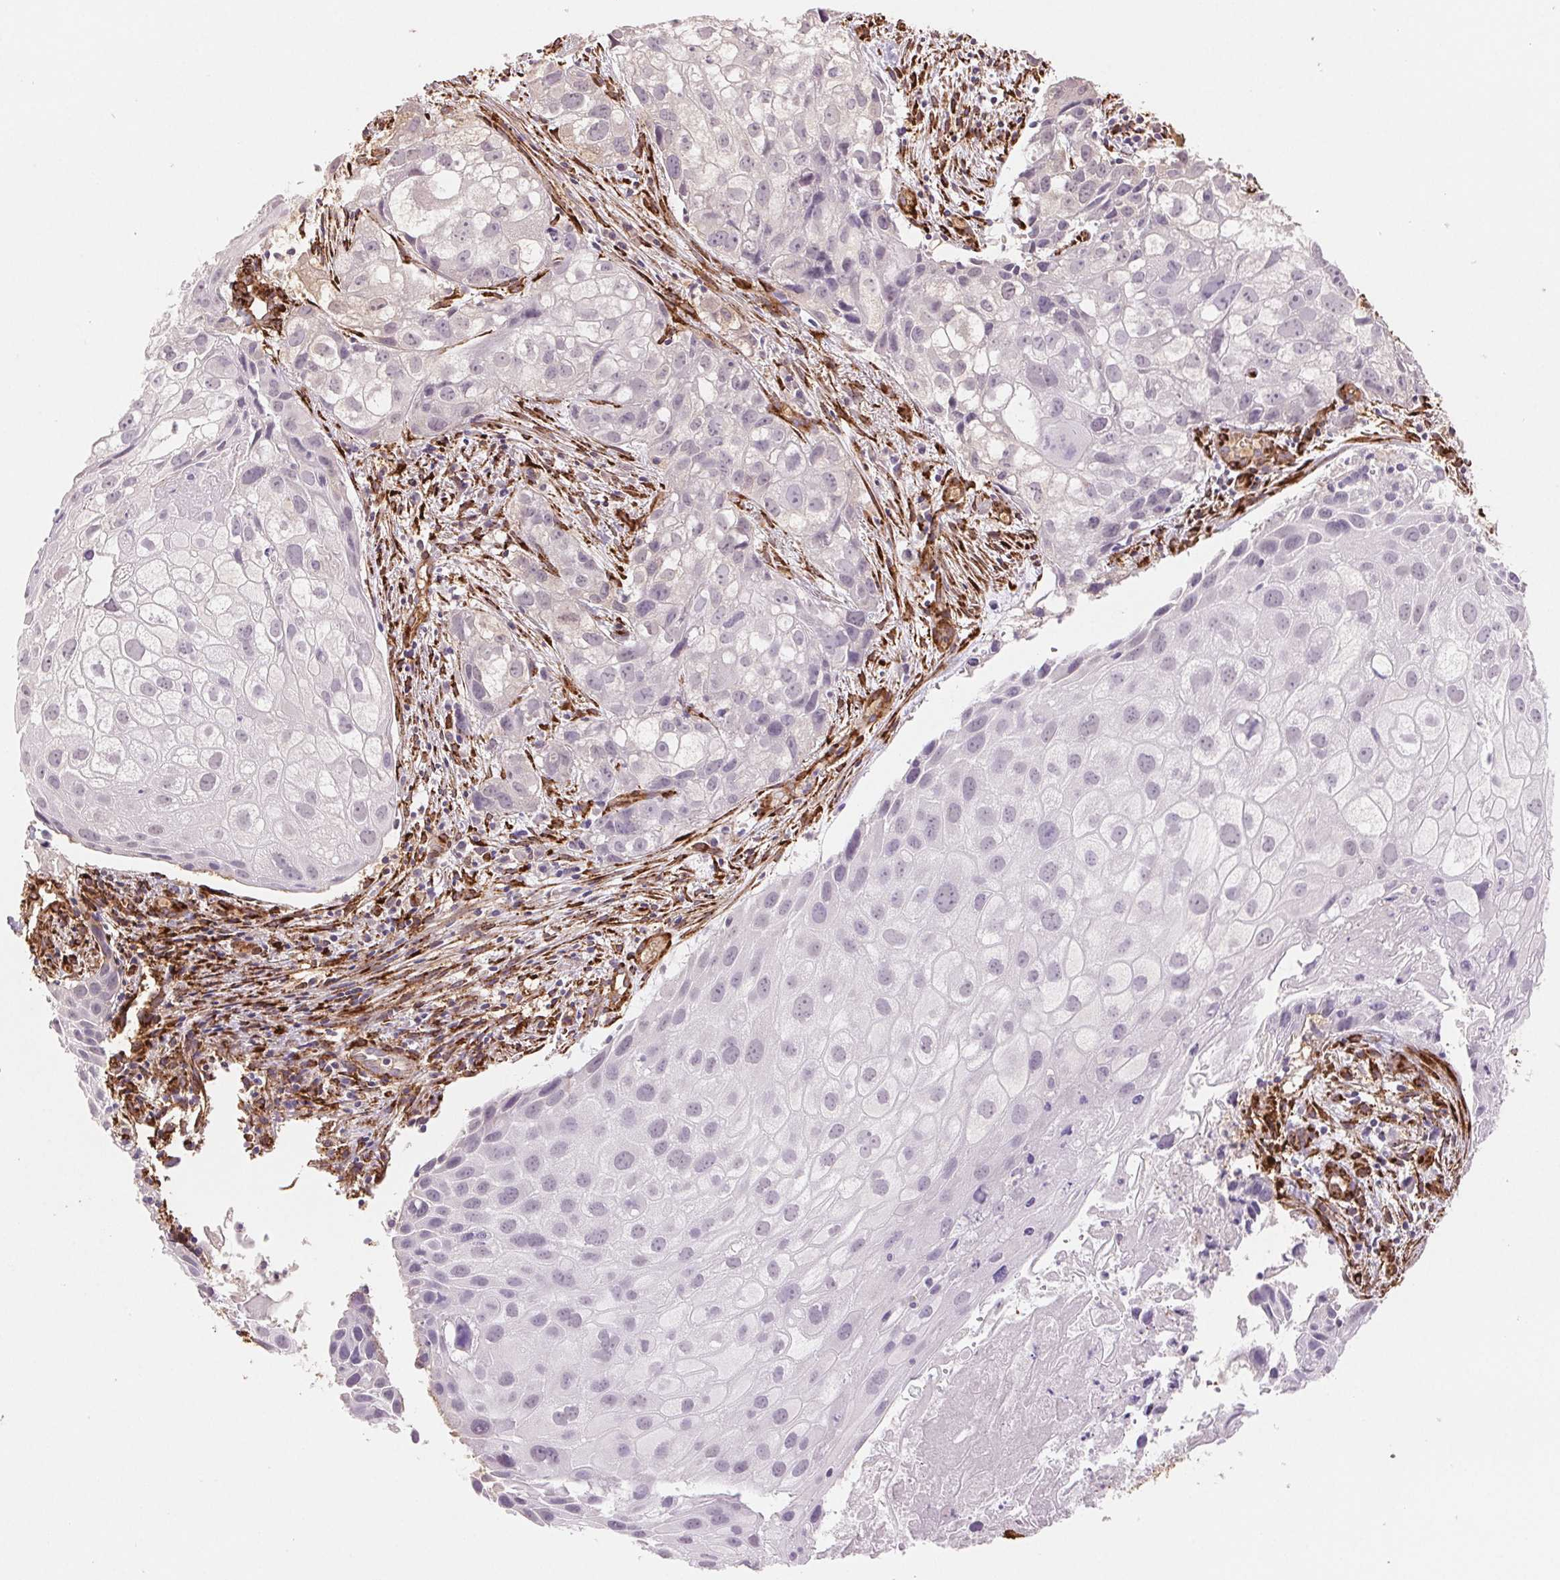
{"staining": {"intensity": "moderate", "quantity": "<25%", "location": "cytoplasmic/membranous"}, "tissue": "cervical cancer", "cell_type": "Tumor cells", "image_type": "cancer", "snomed": [{"axis": "morphology", "description": "Squamous cell carcinoma, NOS"}, {"axis": "topography", "description": "Cervix"}], "caption": "A brown stain shows moderate cytoplasmic/membranous staining of a protein in cervical squamous cell carcinoma tumor cells.", "gene": "FKBP10", "patient": {"sex": "female", "age": 53}}